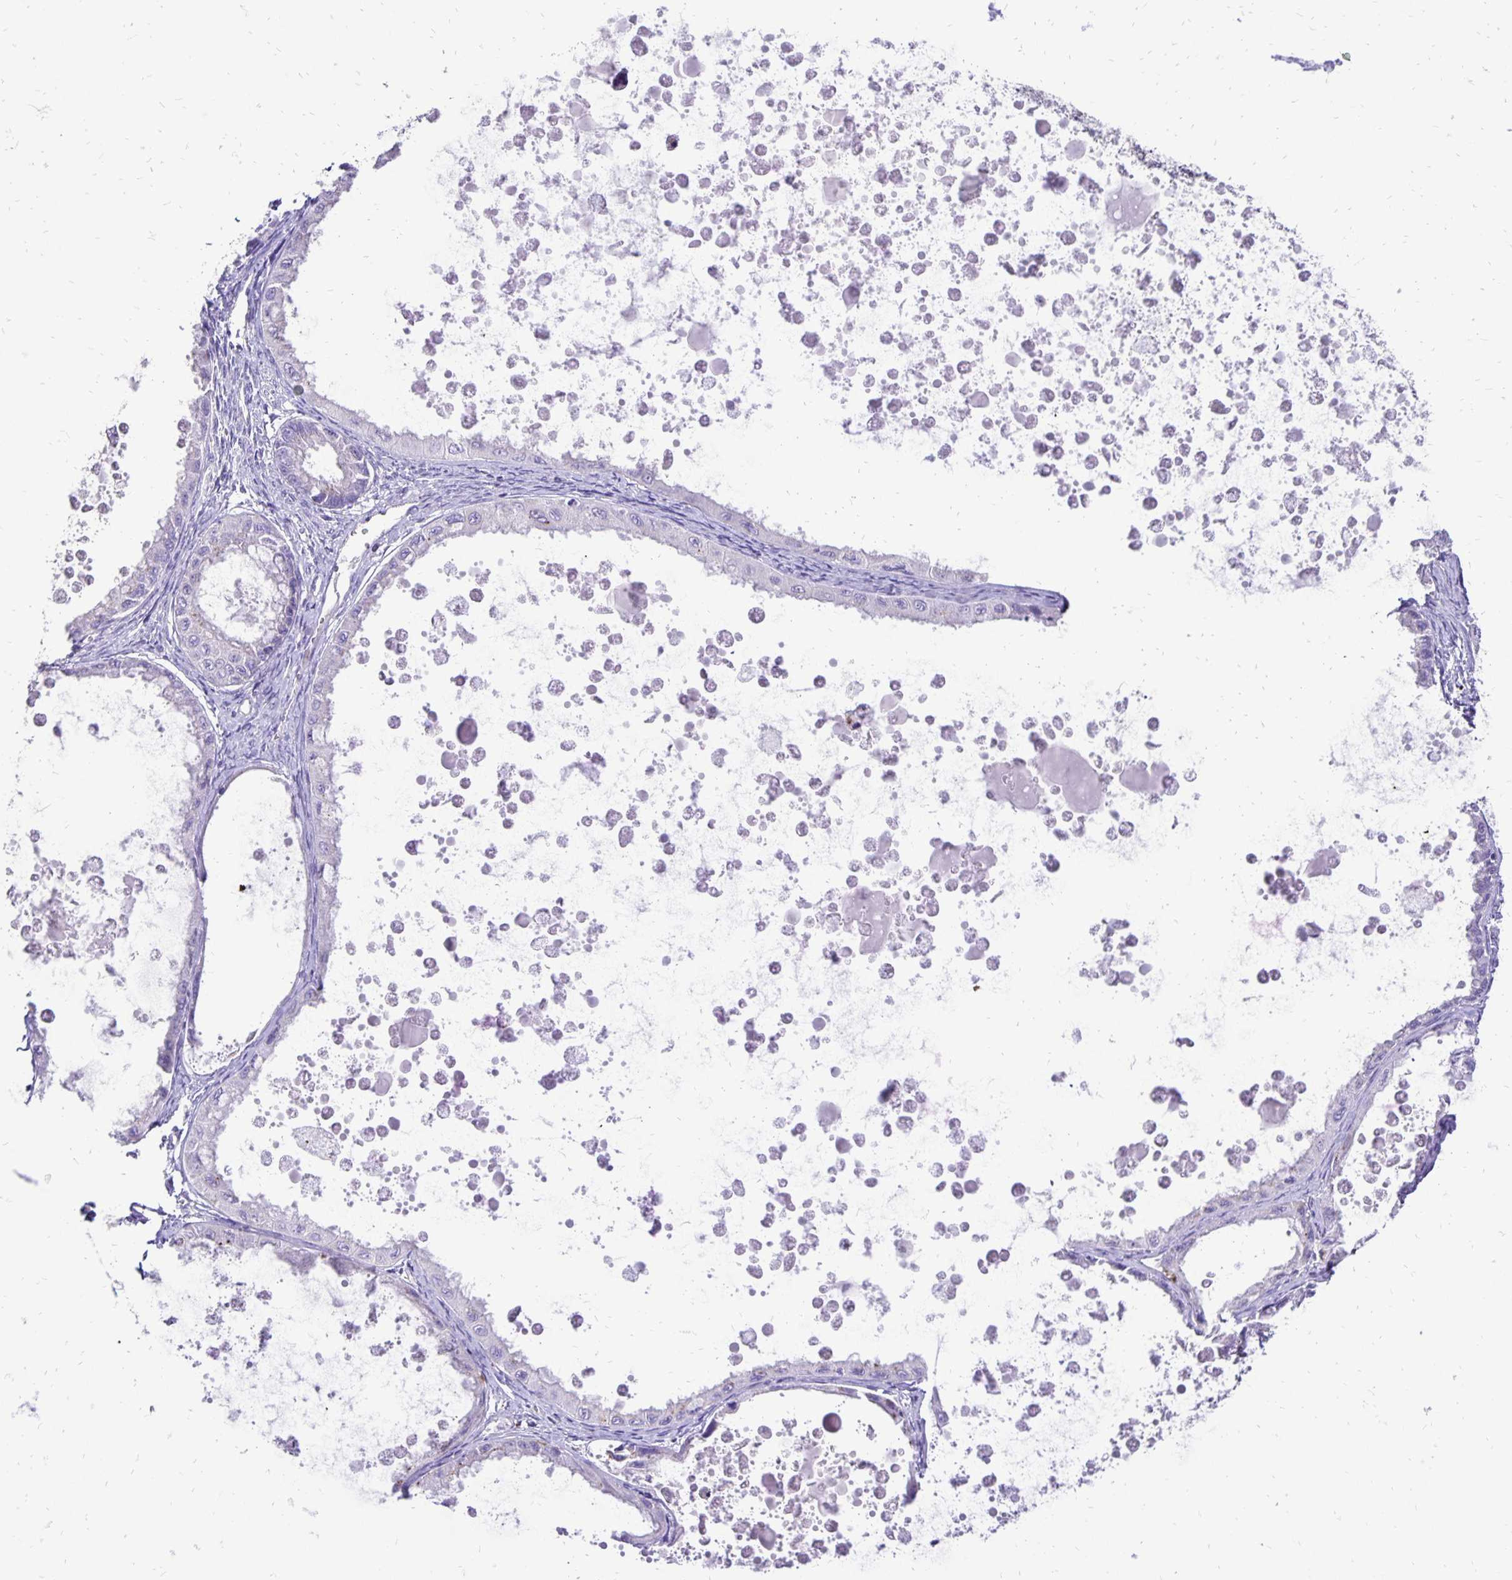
{"staining": {"intensity": "negative", "quantity": "none", "location": "none"}, "tissue": "ovarian cancer", "cell_type": "Tumor cells", "image_type": "cancer", "snomed": [{"axis": "morphology", "description": "Cystadenocarcinoma, mucinous, NOS"}, {"axis": "topography", "description": "Ovary"}], "caption": "An image of human mucinous cystadenocarcinoma (ovarian) is negative for staining in tumor cells. (Stains: DAB immunohistochemistry with hematoxylin counter stain, Microscopy: brightfield microscopy at high magnification).", "gene": "EIF5A", "patient": {"sex": "female", "age": 64}}